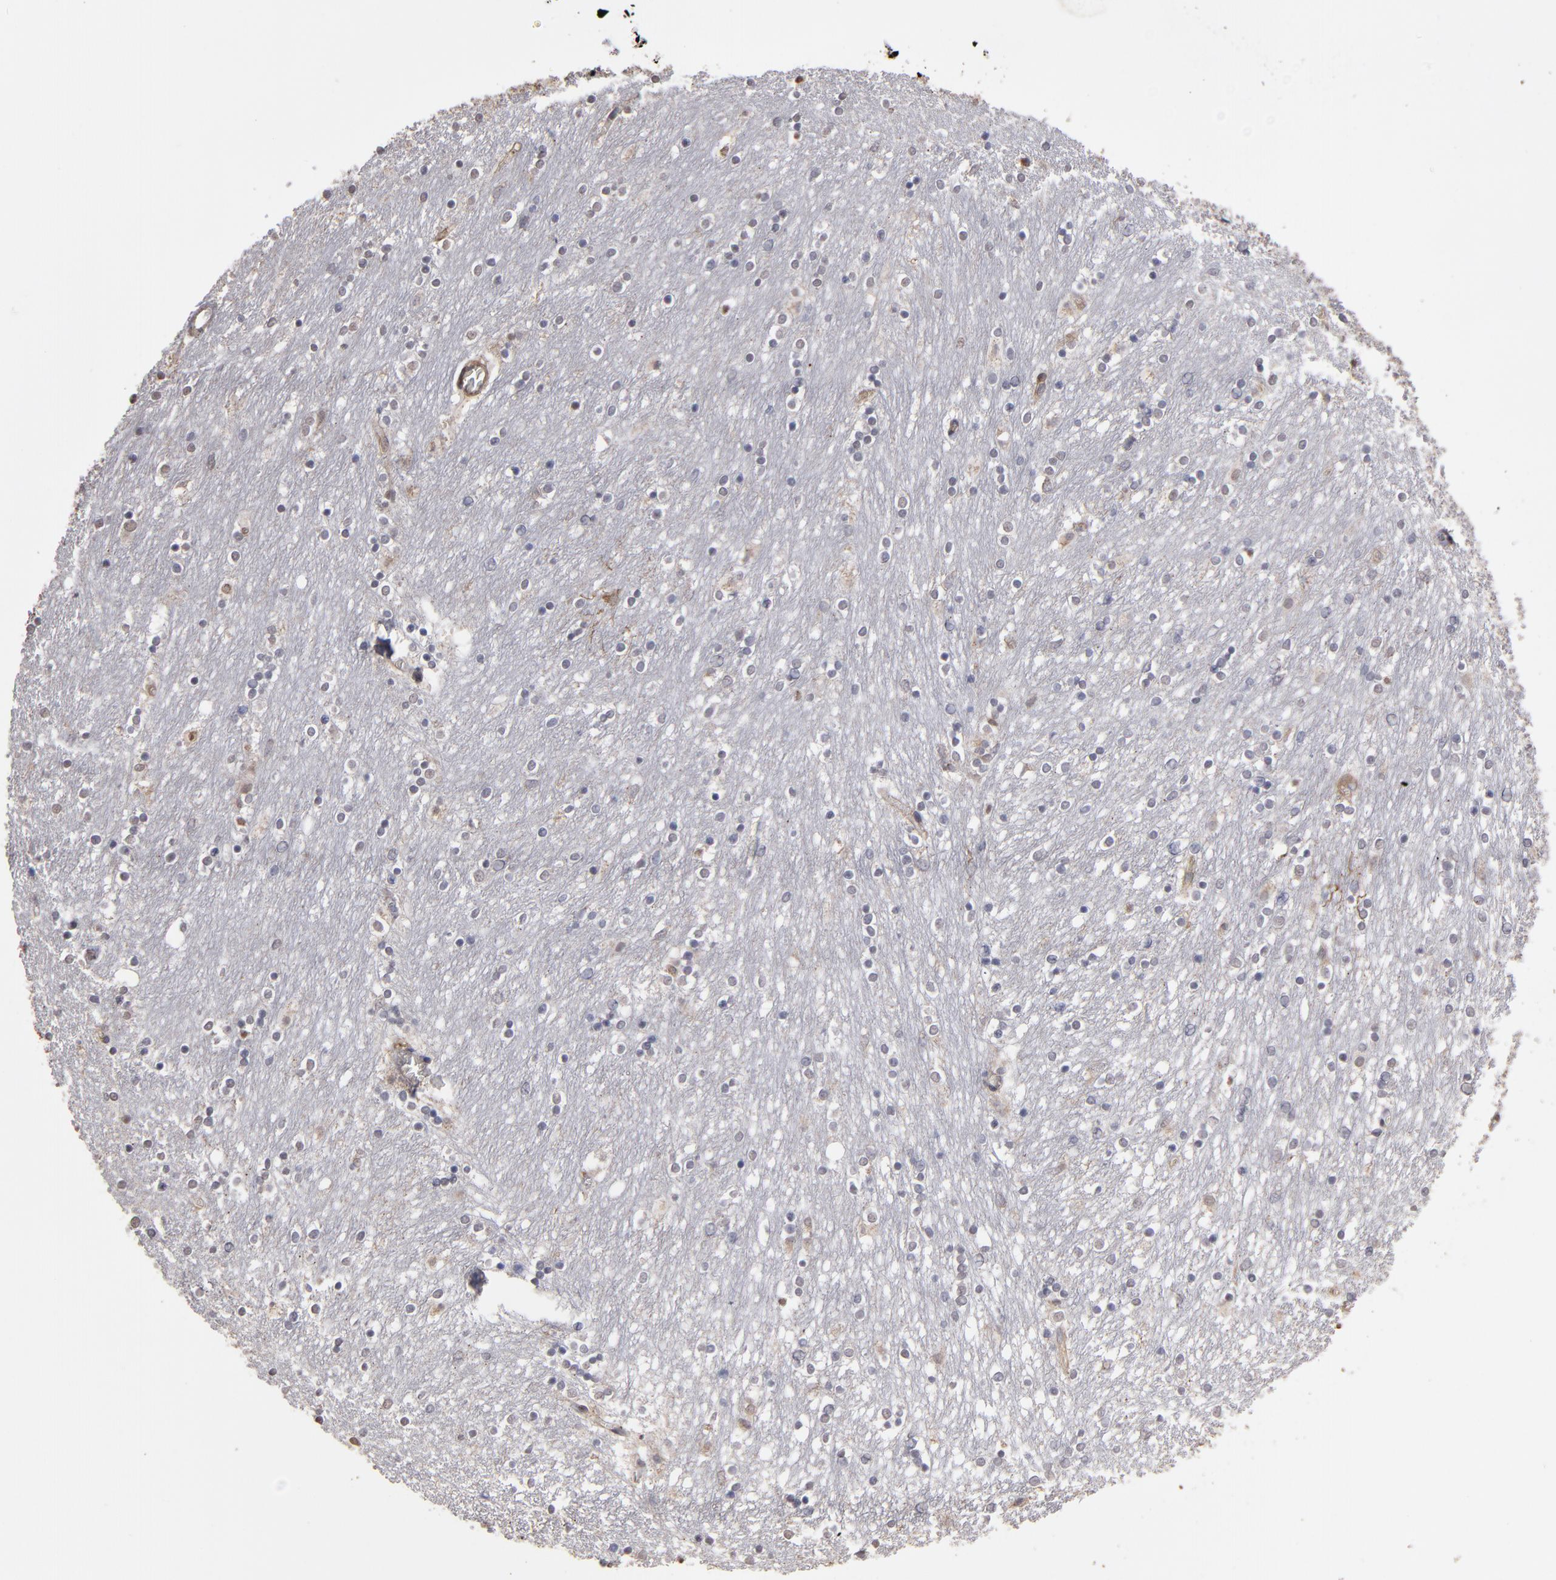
{"staining": {"intensity": "weak", "quantity": "<25%", "location": "cytoplasmic/membranous"}, "tissue": "caudate", "cell_type": "Glial cells", "image_type": "normal", "snomed": [{"axis": "morphology", "description": "Normal tissue, NOS"}, {"axis": "topography", "description": "Lateral ventricle wall"}], "caption": "Micrograph shows no significant protein positivity in glial cells of unremarkable caudate.", "gene": "ITGB5", "patient": {"sex": "female", "age": 54}}